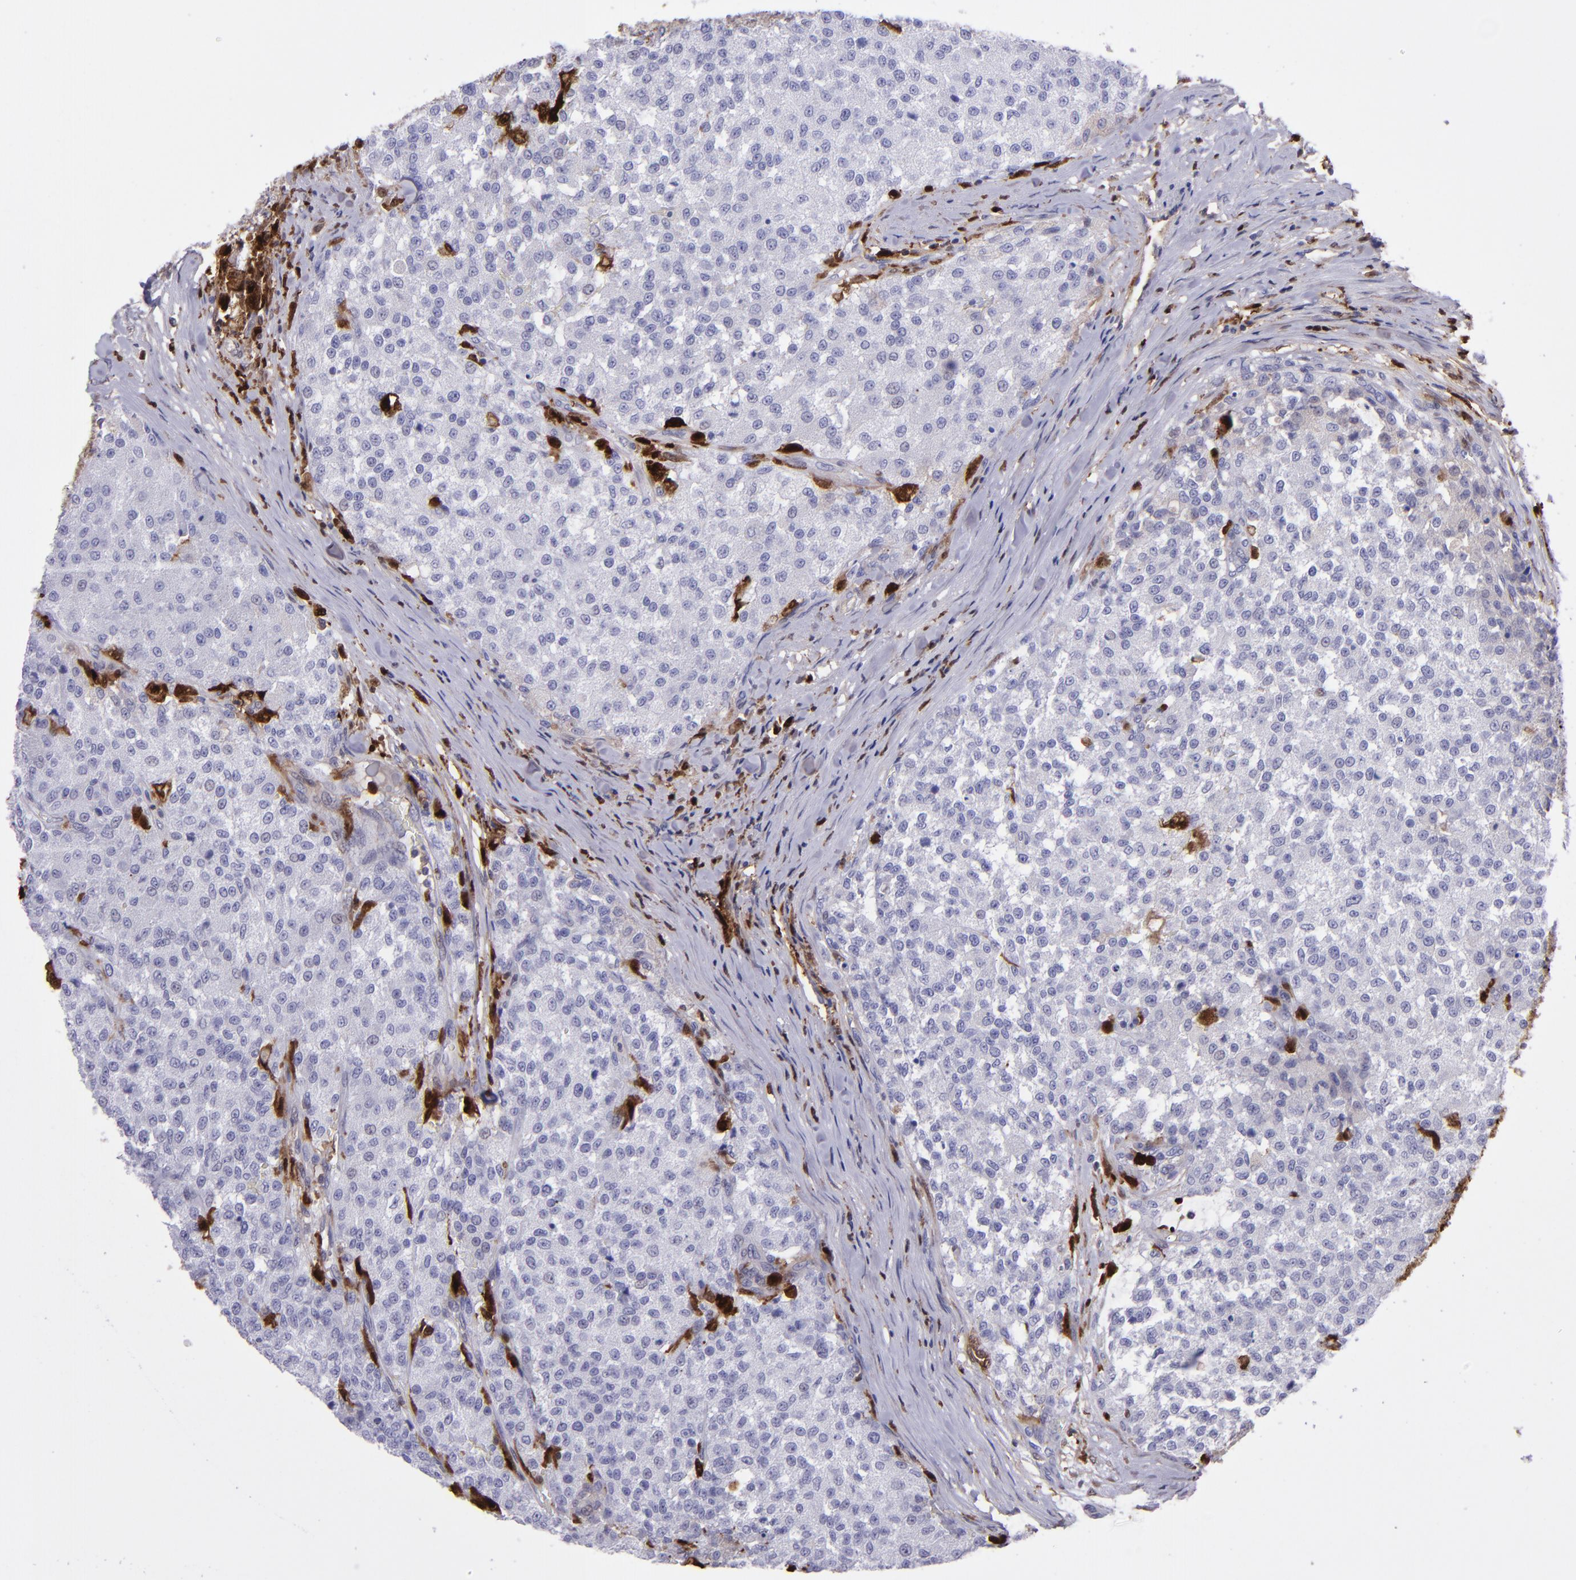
{"staining": {"intensity": "negative", "quantity": "none", "location": "none"}, "tissue": "testis cancer", "cell_type": "Tumor cells", "image_type": "cancer", "snomed": [{"axis": "morphology", "description": "Seminoma, NOS"}, {"axis": "topography", "description": "Testis"}], "caption": "This is an IHC image of human testis cancer. There is no expression in tumor cells.", "gene": "TYMP", "patient": {"sex": "male", "age": 59}}